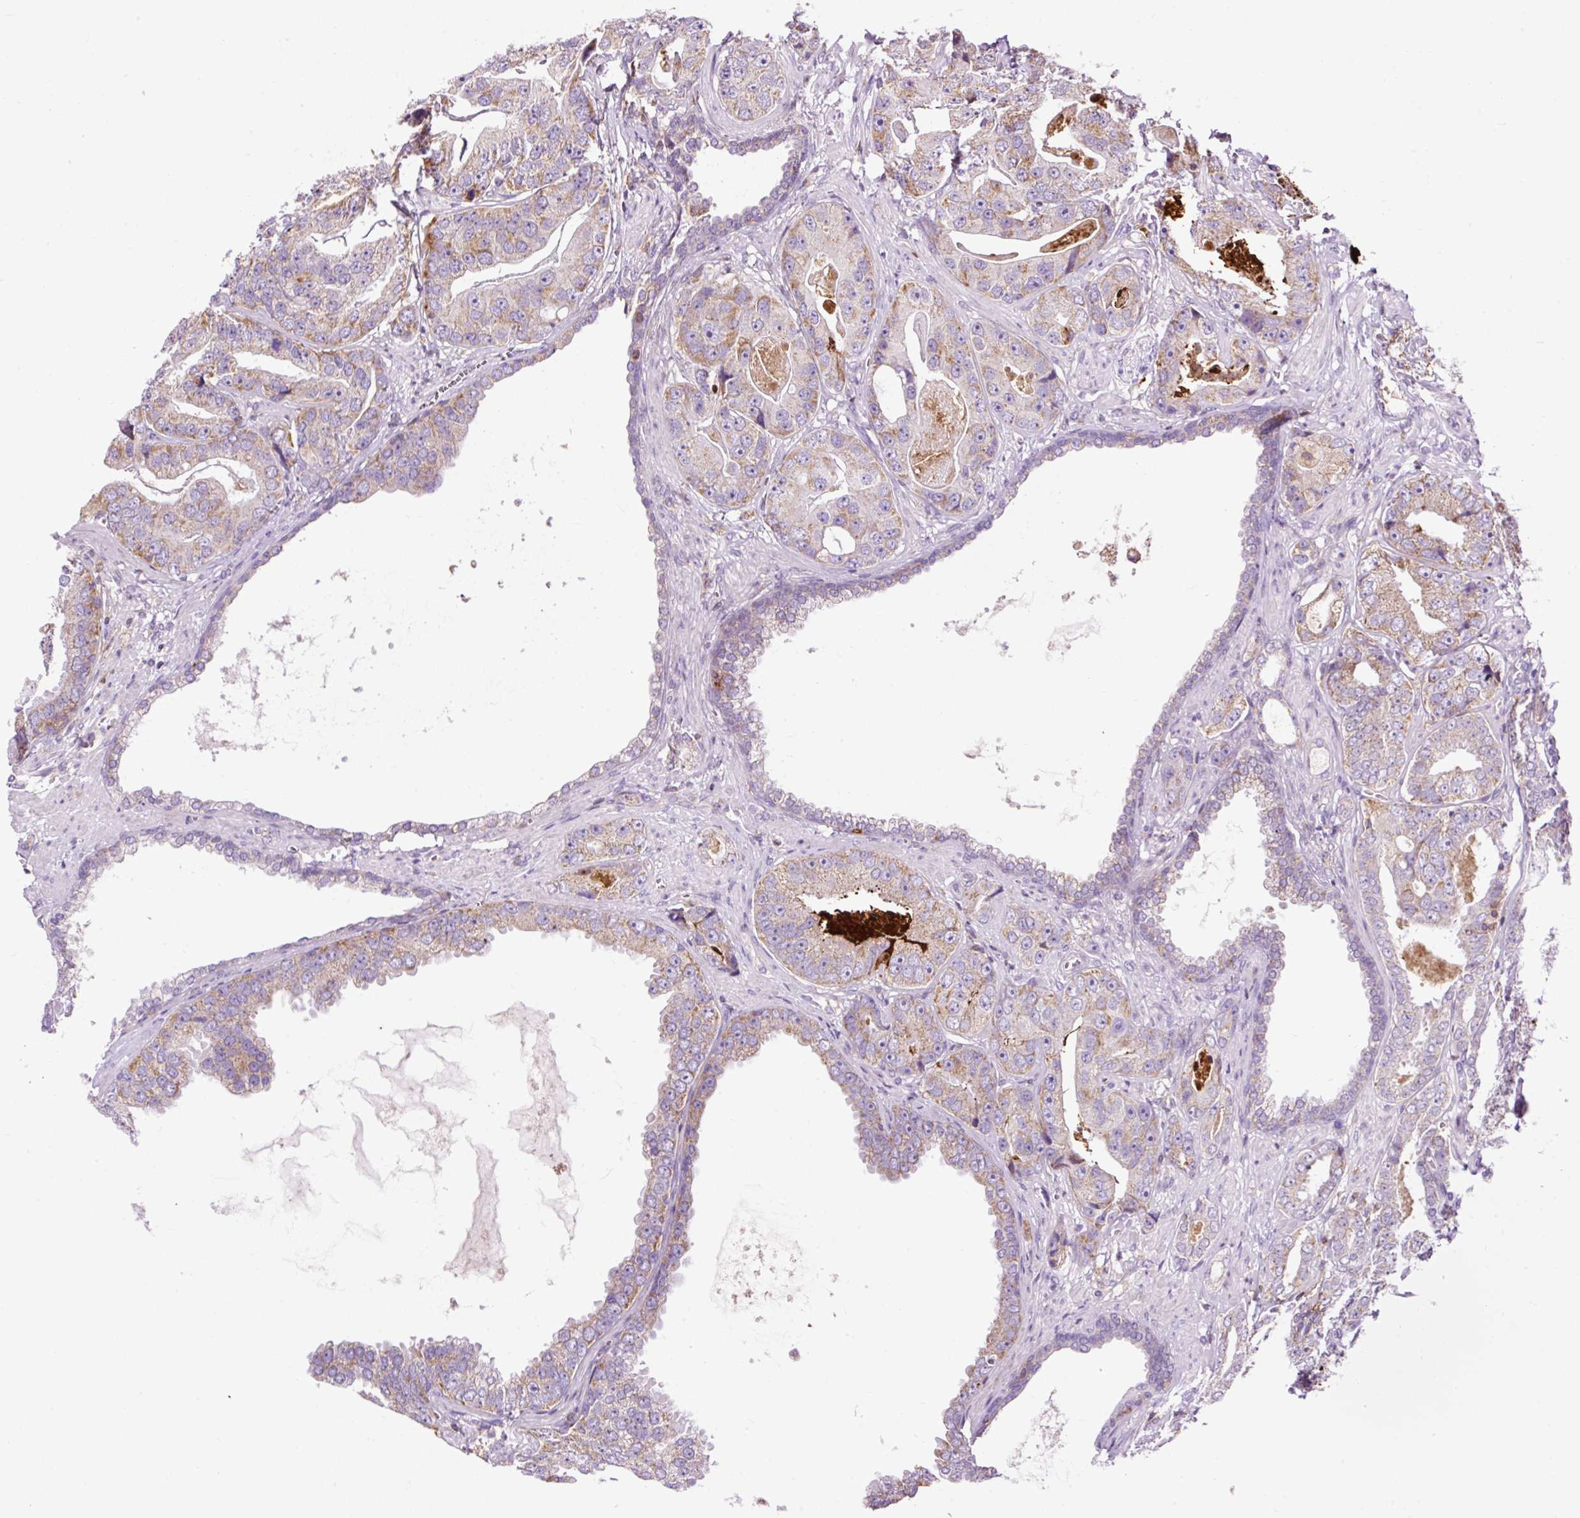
{"staining": {"intensity": "moderate", "quantity": "25%-75%", "location": "cytoplasmic/membranous"}, "tissue": "prostate cancer", "cell_type": "Tumor cells", "image_type": "cancer", "snomed": [{"axis": "morphology", "description": "Adenocarcinoma, High grade"}, {"axis": "topography", "description": "Prostate"}], "caption": "Brown immunohistochemical staining in human prostate adenocarcinoma (high-grade) reveals moderate cytoplasmic/membranous positivity in approximately 25%-75% of tumor cells.", "gene": "CD83", "patient": {"sex": "male", "age": 71}}